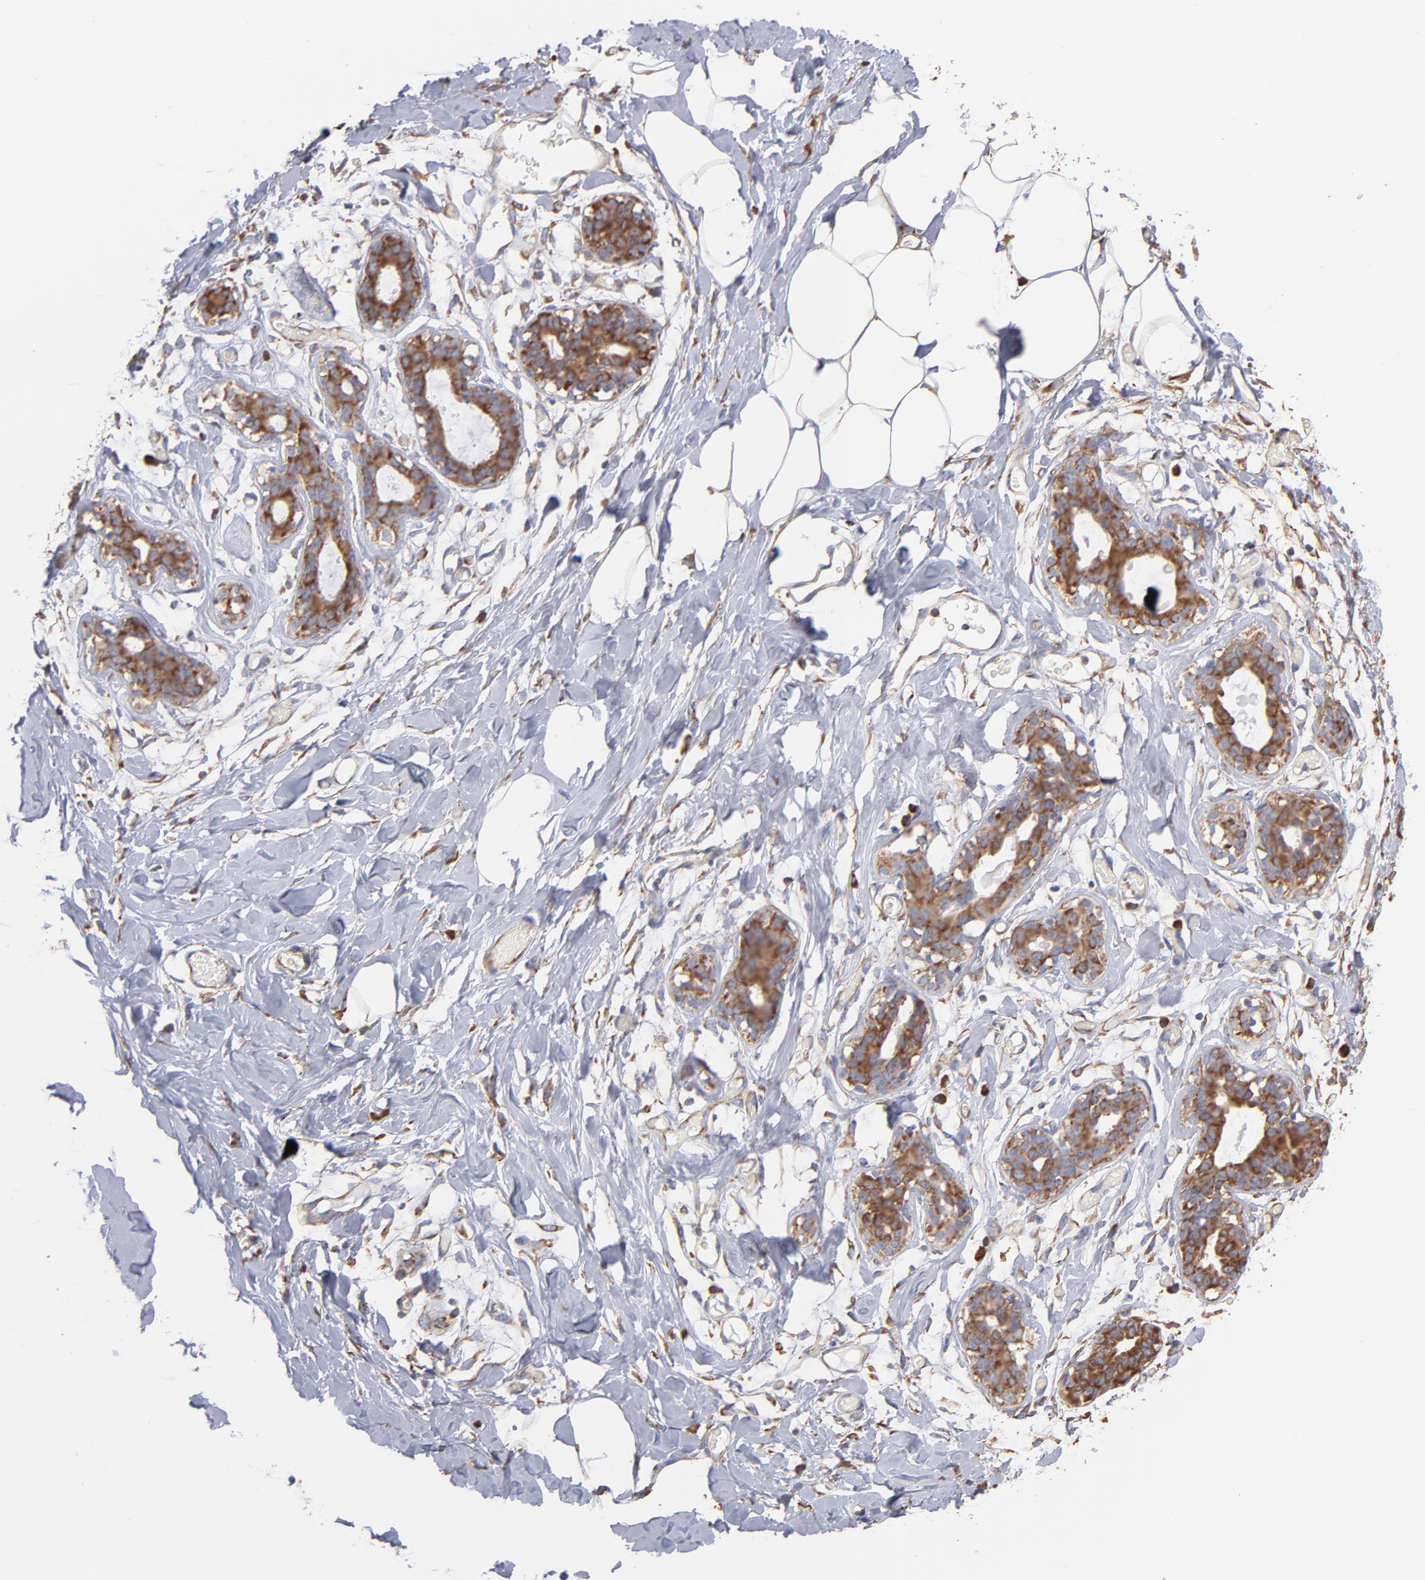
{"staining": {"intensity": "weak", "quantity": "25%-75%", "location": "cytoplasmic/membranous"}, "tissue": "breast", "cell_type": "Adipocytes", "image_type": "normal", "snomed": [{"axis": "morphology", "description": "Normal tissue, NOS"}, {"axis": "topography", "description": "Breast"}, {"axis": "topography", "description": "Adipose tissue"}], "caption": "A low amount of weak cytoplasmic/membranous positivity is identified in about 25%-75% of adipocytes in benign breast. The protein of interest is shown in brown color, while the nuclei are stained blue.", "gene": "RPL9", "patient": {"sex": "female", "age": 25}}